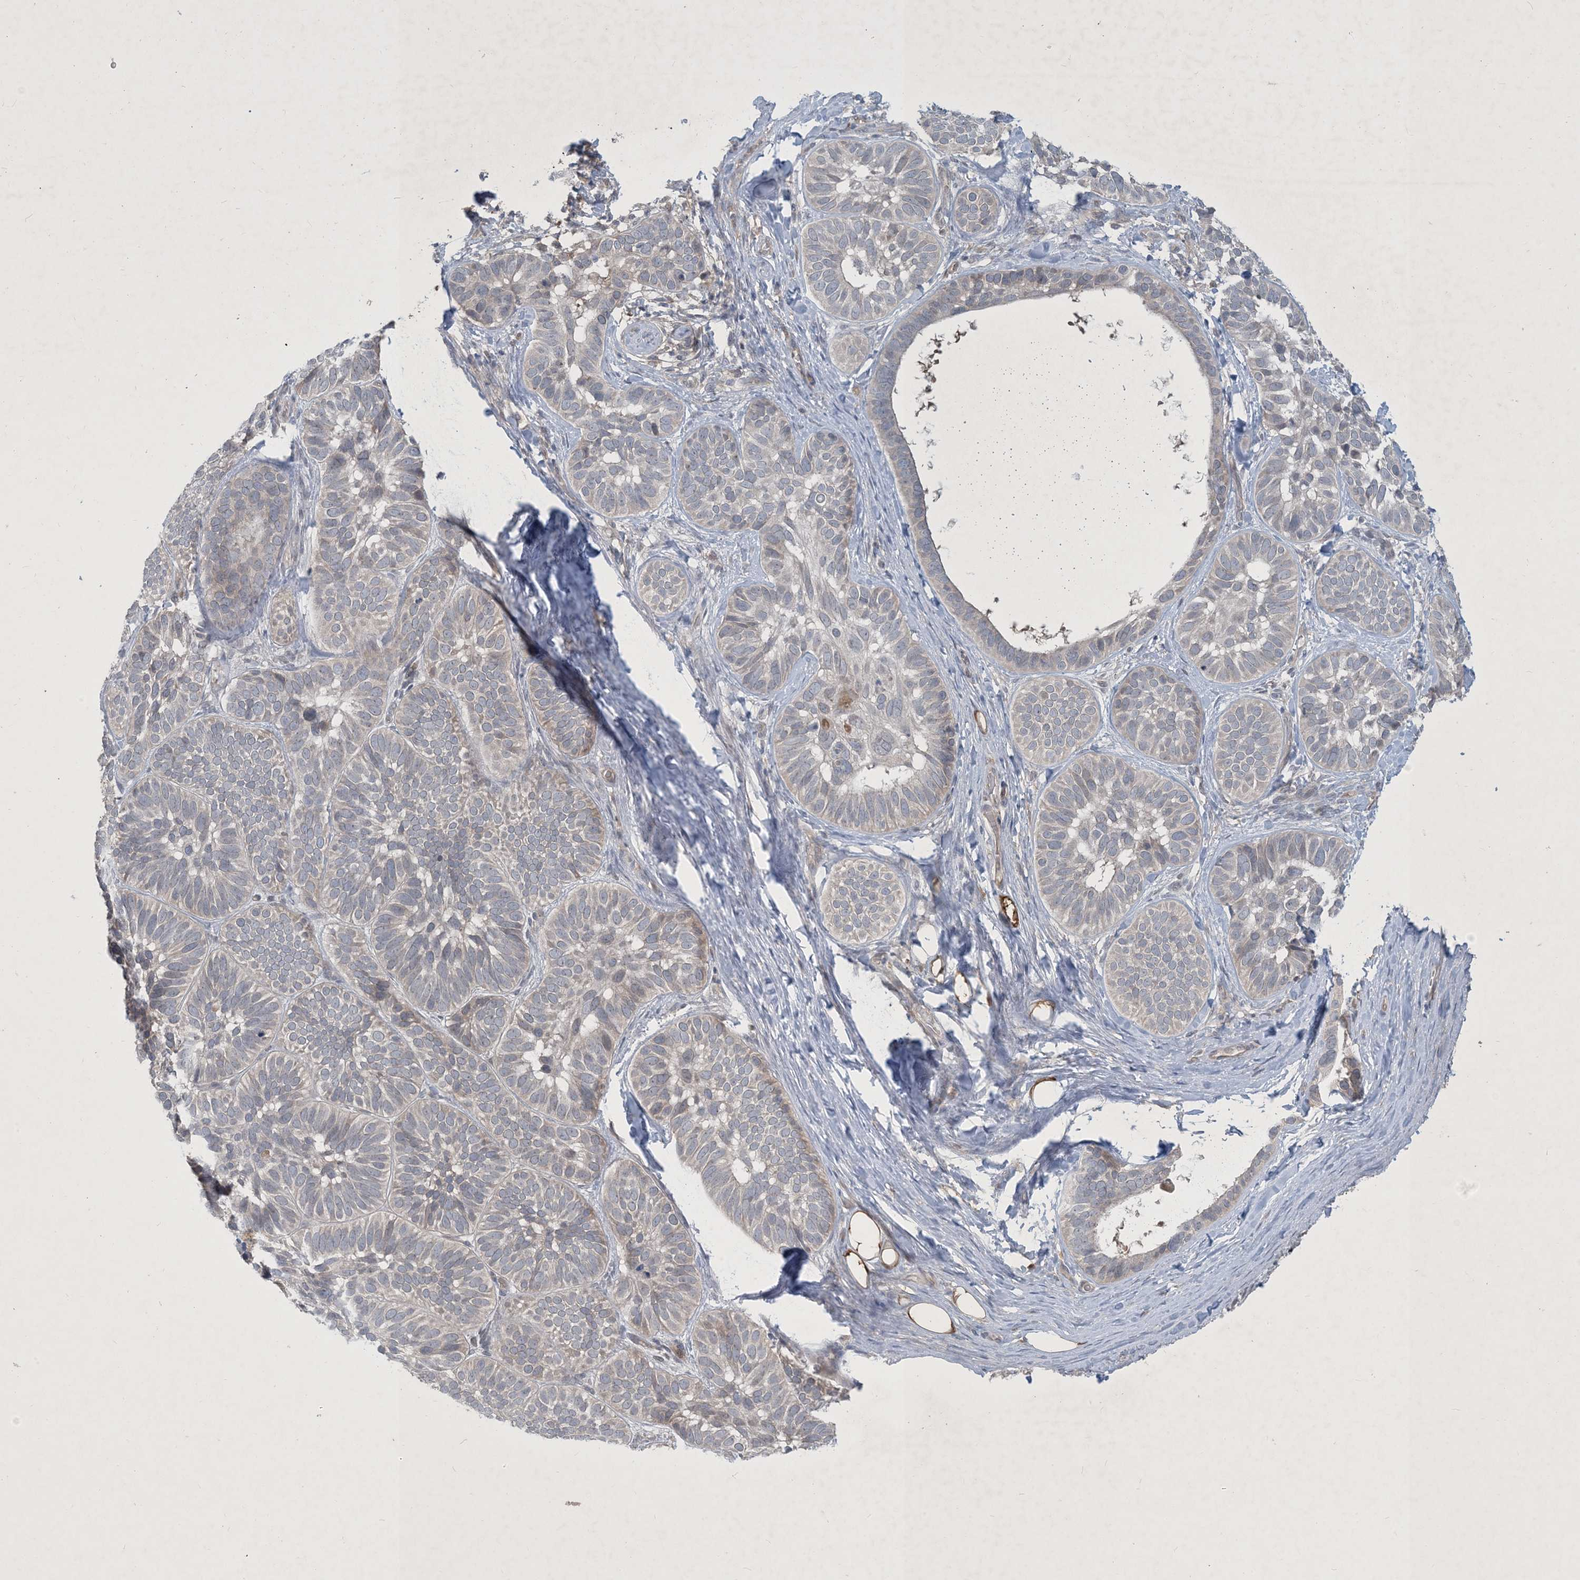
{"staining": {"intensity": "weak", "quantity": "<25%", "location": "cytoplasmic/membranous"}, "tissue": "skin cancer", "cell_type": "Tumor cells", "image_type": "cancer", "snomed": [{"axis": "morphology", "description": "Basal cell carcinoma"}, {"axis": "topography", "description": "Skin"}], "caption": "Skin cancer (basal cell carcinoma) was stained to show a protein in brown. There is no significant positivity in tumor cells. Brightfield microscopy of immunohistochemistry (IHC) stained with DAB (brown) and hematoxylin (blue), captured at high magnification.", "gene": "CDS1", "patient": {"sex": "male", "age": 62}}